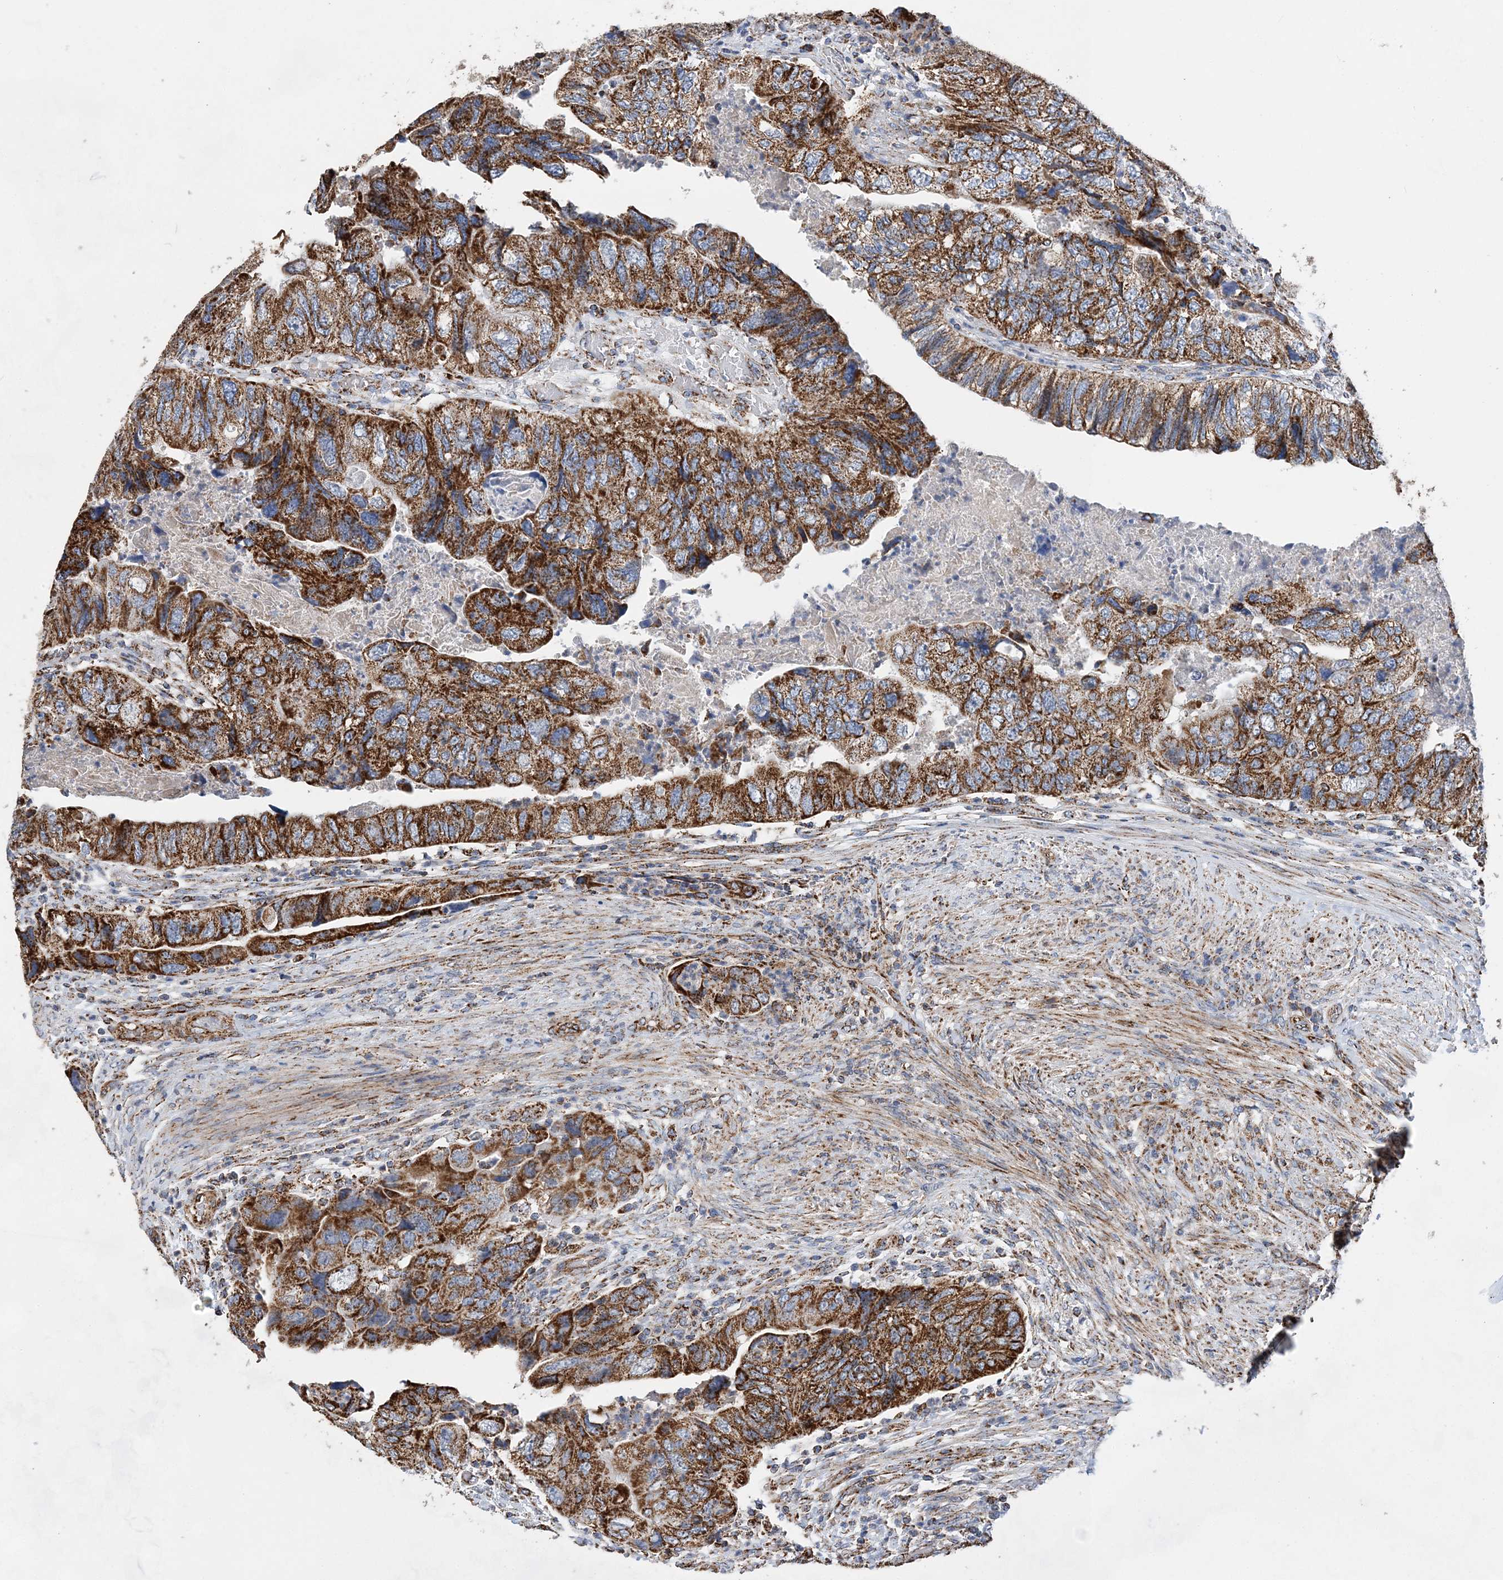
{"staining": {"intensity": "strong", "quantity": ">75%", "location": "cytoplasmic/membranous"}, "tissue": "colorectal cancer", "cell_type": "Tumor cells", "image_type": "cancer", "snomed": [{"axis": "morphology", "description": "Adenocarcinoma, NOS"}, {"axis": "topography", "description": "Rectum"}], "caption": "Colorectal adenocarcinoma was stained to show a protein in brown. There is high levels of strong cytoplasmic/membranous positivity in about >75% of tumor cells.", "gene": "ACOT9", "patient": {"sex": "male", "age": 63}}